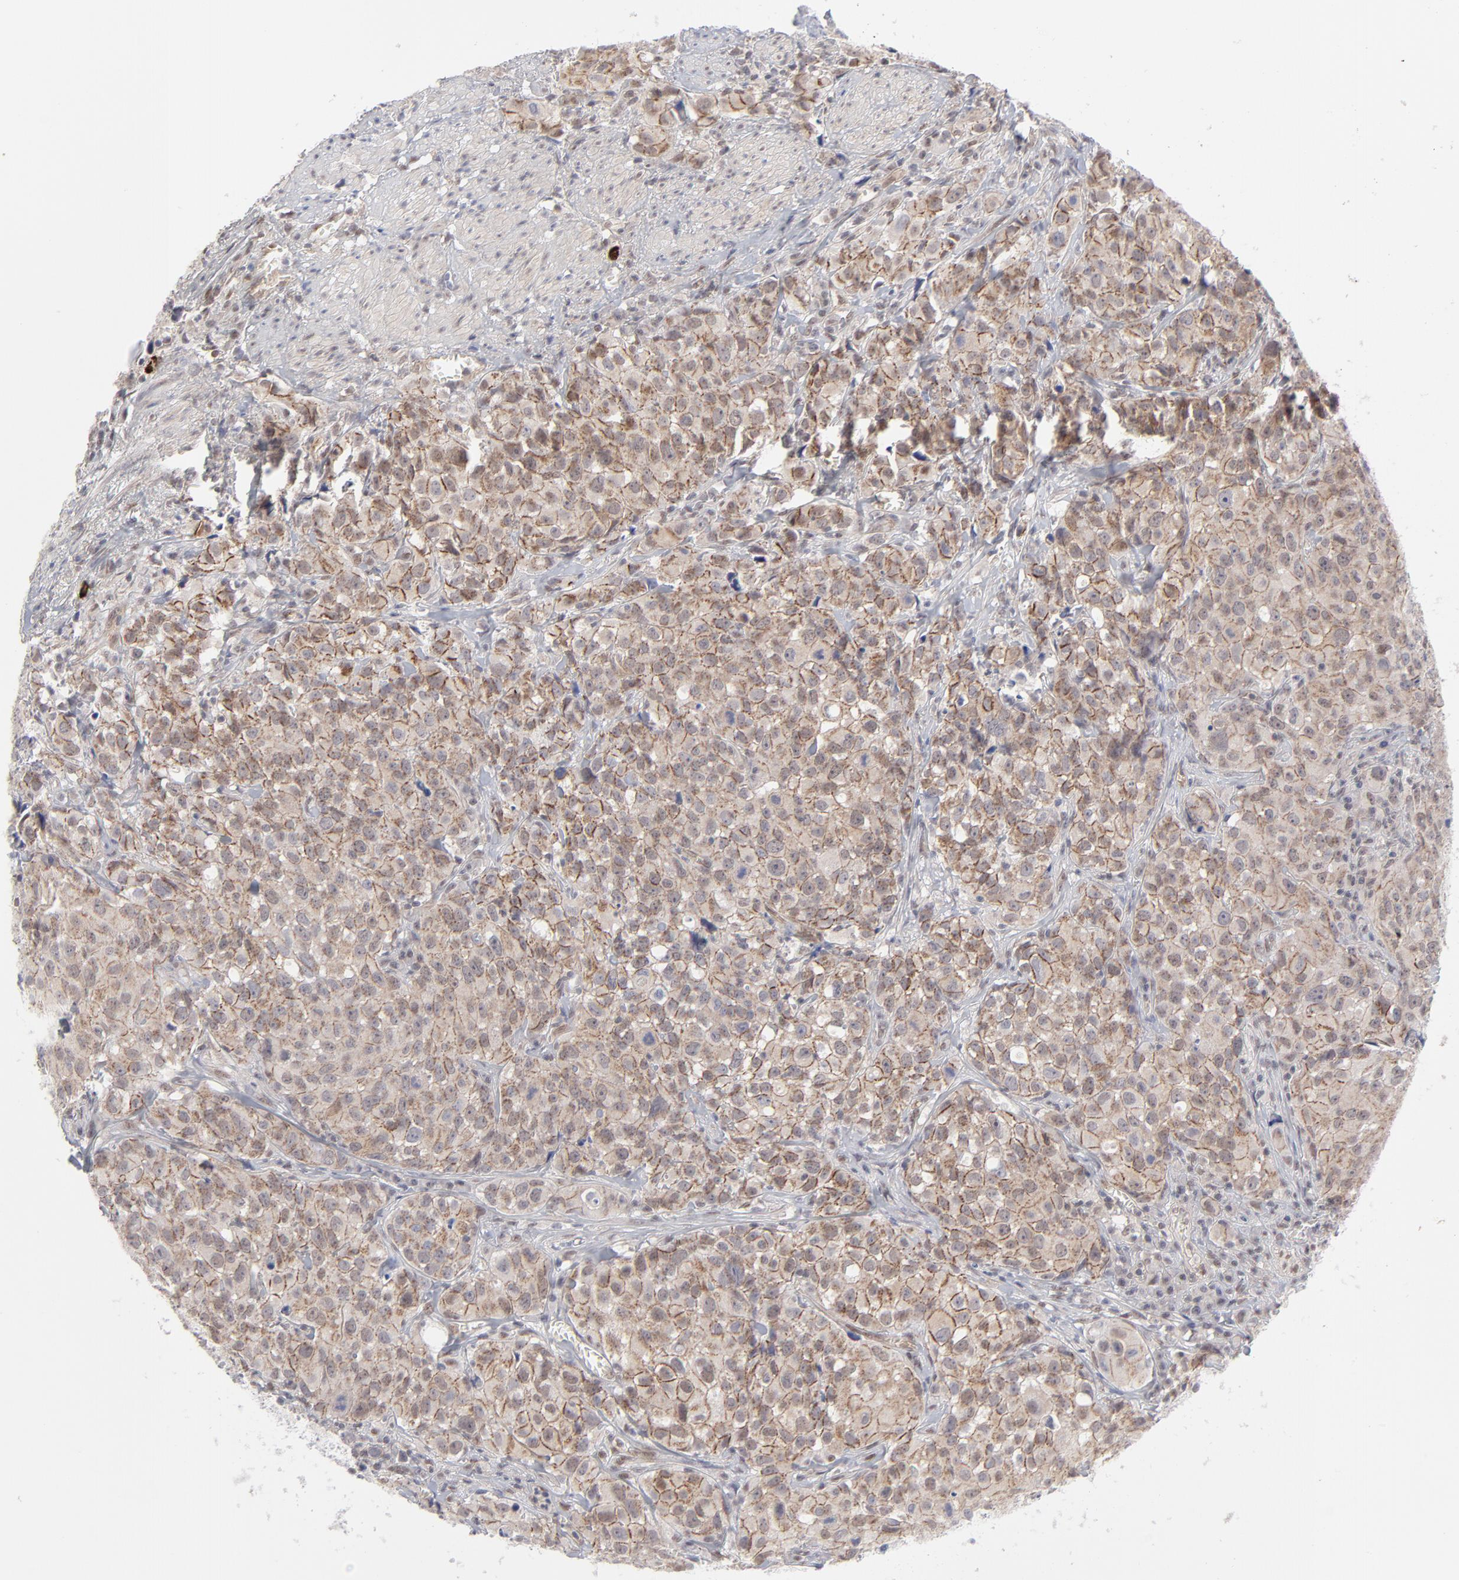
{"staining": {"intensity": "moderate", "quantity": ">75%", "location": "cytoplasmic/membranous,nuclear"}, "tissue": "urothelial cancer", "cell_type": "Tumor cells", "image_type": "cancer", "snomed": [{"axis": "morphology", "description": "Urothelial carcinoma, High grade"}, {"axis": "topography", "description": "Urinary bladder"}], "caption": "High-grade urothelial carcinoma stained with a brown dye displays moderate cytoplasmic/membranous and nuclear positive expression in approximately >75% of tumor cells.", "gene": "NBN", "patient": {"sex": "female", "age": 75}}